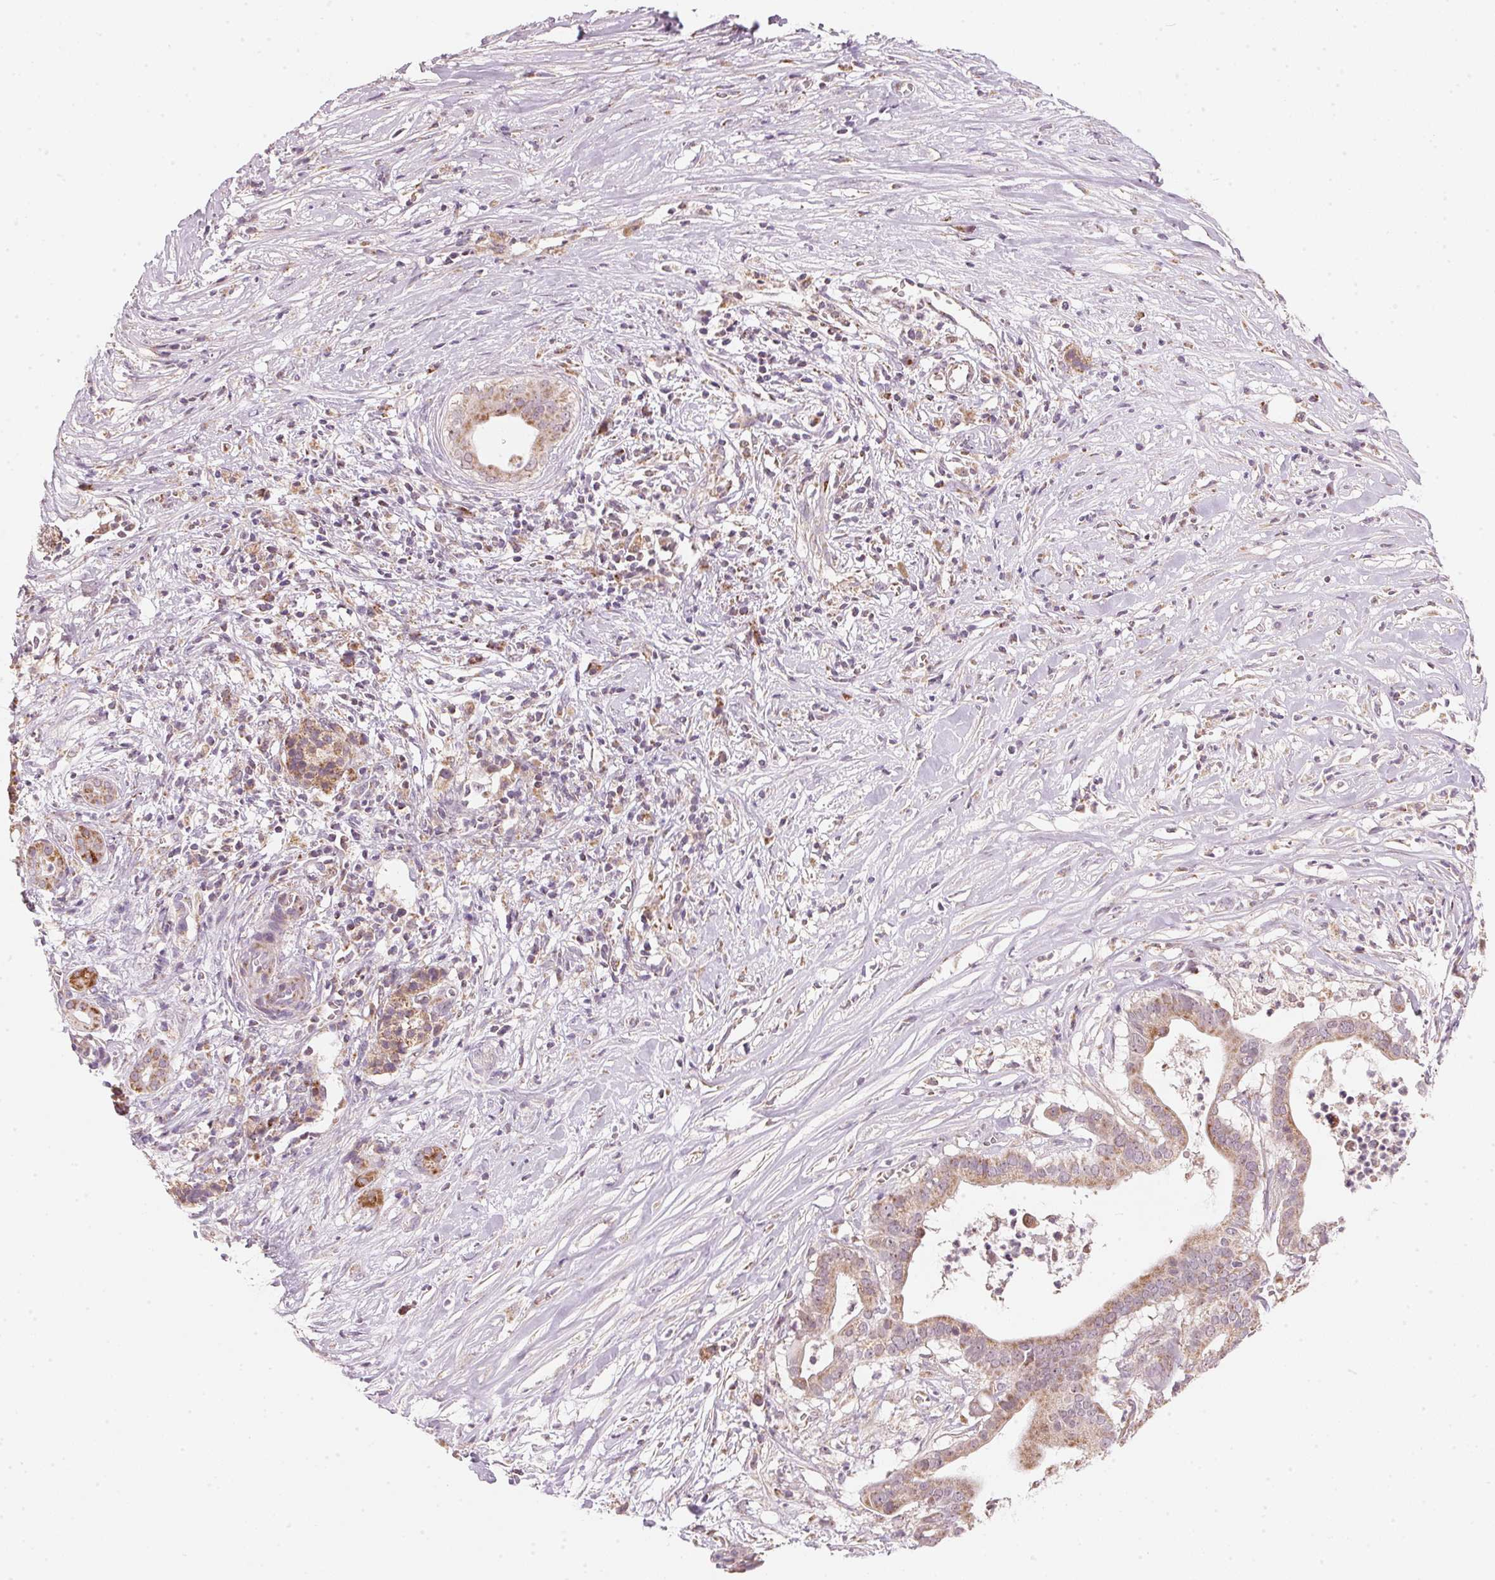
{"staining": {"intensity": "moderate", "quantity": ">75%", "location": "cytoplasmic/membranous"}, "tissue": "pancreatic cancer", "cell_type": "Tumor cells", "image_type": "cancer", "snomed": [{"axis": "morphology", "description": "Adenocarcinoma, NOS"}, {"axis": "topography", "description": "Pancreas"}], "caption": "This is an image of immunohistochemistry staining of pancreatic adenocarcinoma, which shows moderate staining in the cytoplasmic/membranous of tumor cells.", "gene": "COQ7", "patient": {"sex": "male", "age": 61}}